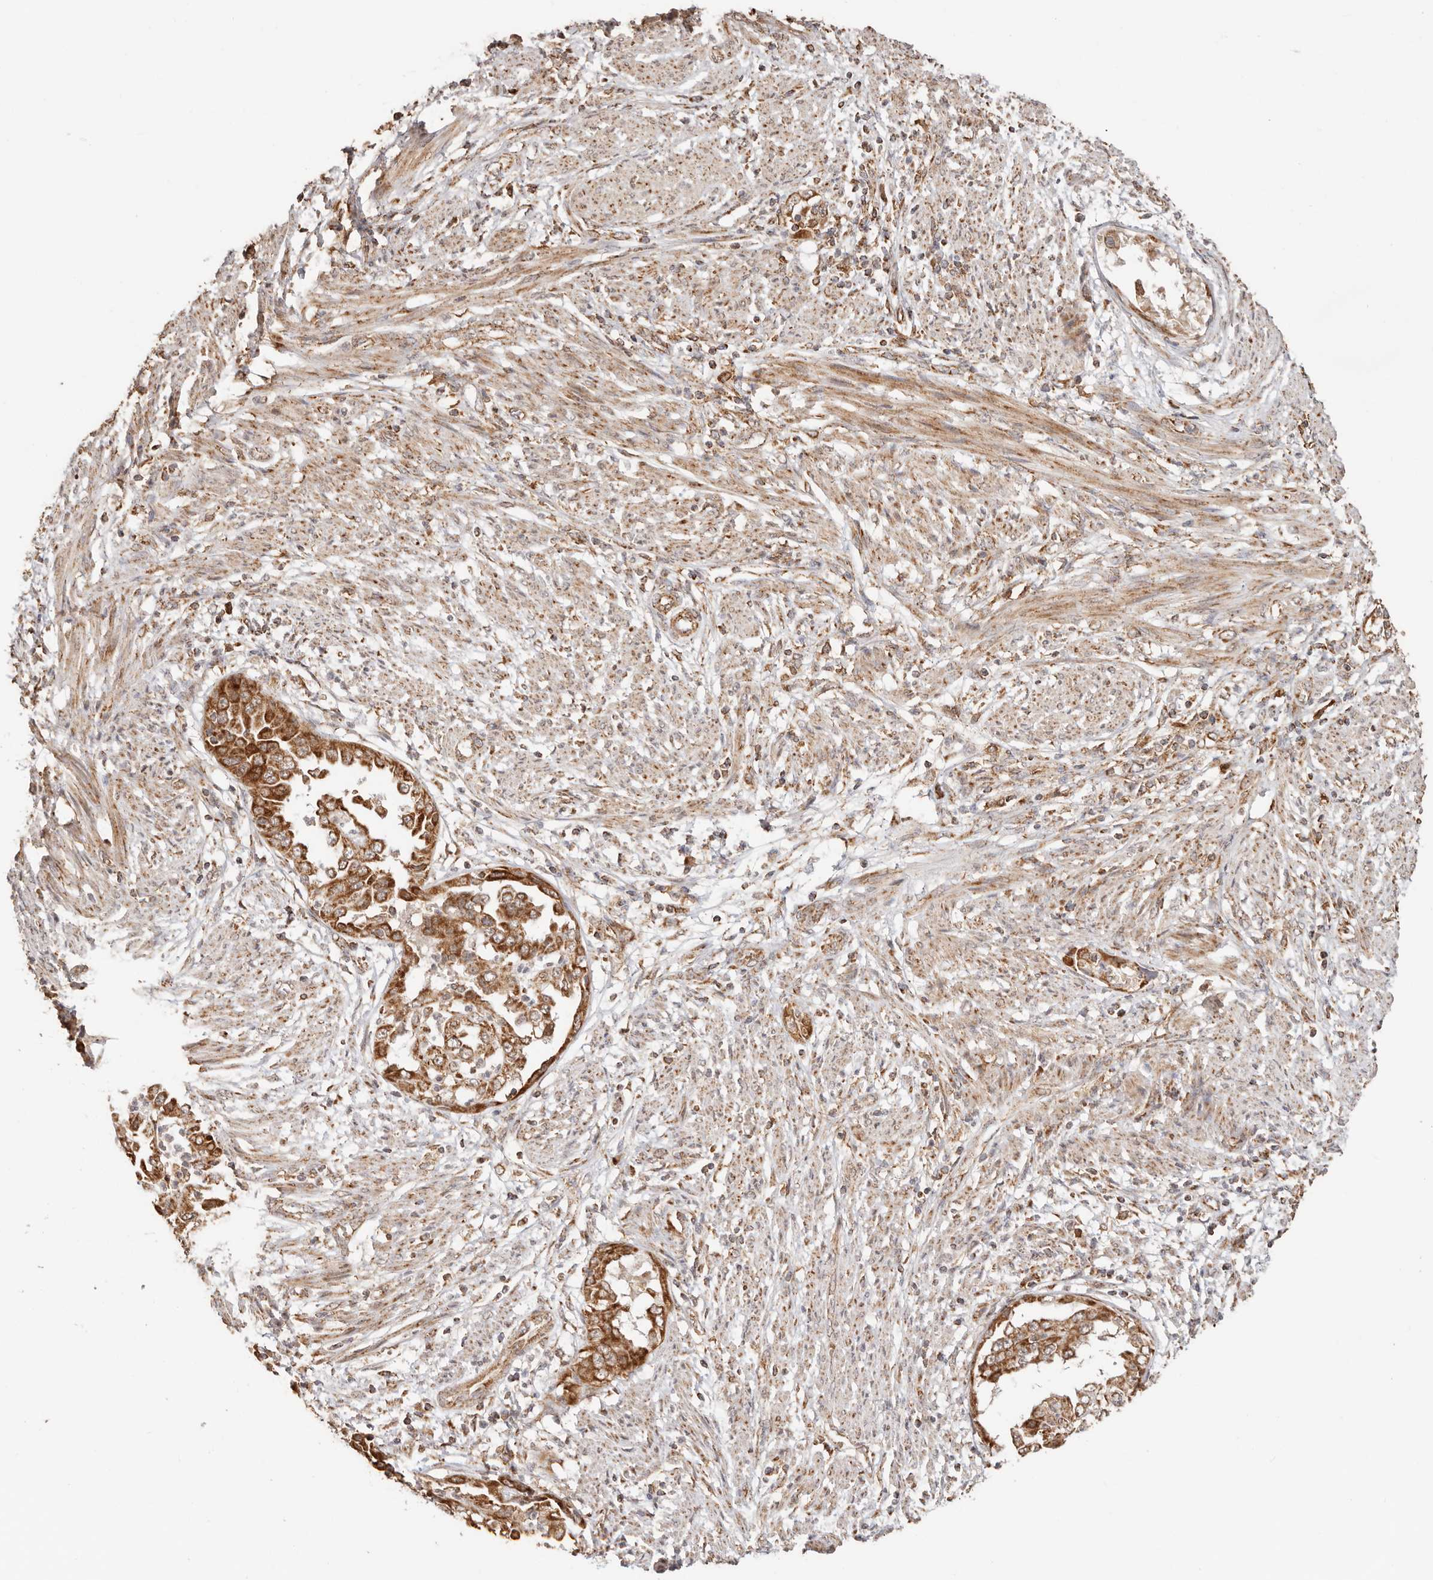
{"staining": {"intensity": "strong", "quantity": ">75%", "location": "cytoplasmic/membranous"}, "tissue": "endometrial cancer", "cell_type": "Tumor cells", "image_type": "cancer", "snomed": [{"axis": "morphology", "description": "Adenocarcinoma, NOS"}, {"axis": "topography", "description": "Endometrium"}], "caption": "High-magnification brightfield microscopy of adenocarcinoma (endometrial) stained with DAB (brown) and counterstained with hematoxylin (blue). tumor cells exhibit strong cytoplasmic/membranous expression is identified in approximately>75% of cells. The staining is performed using DAB (3,3'-diaminobenzidine) brown chromogen to label protein expression. The nuclei are counter-stained blue using hematoxylin.", "gene": "NDUFB11", "patient": {"sex": "female", "age": 85}}